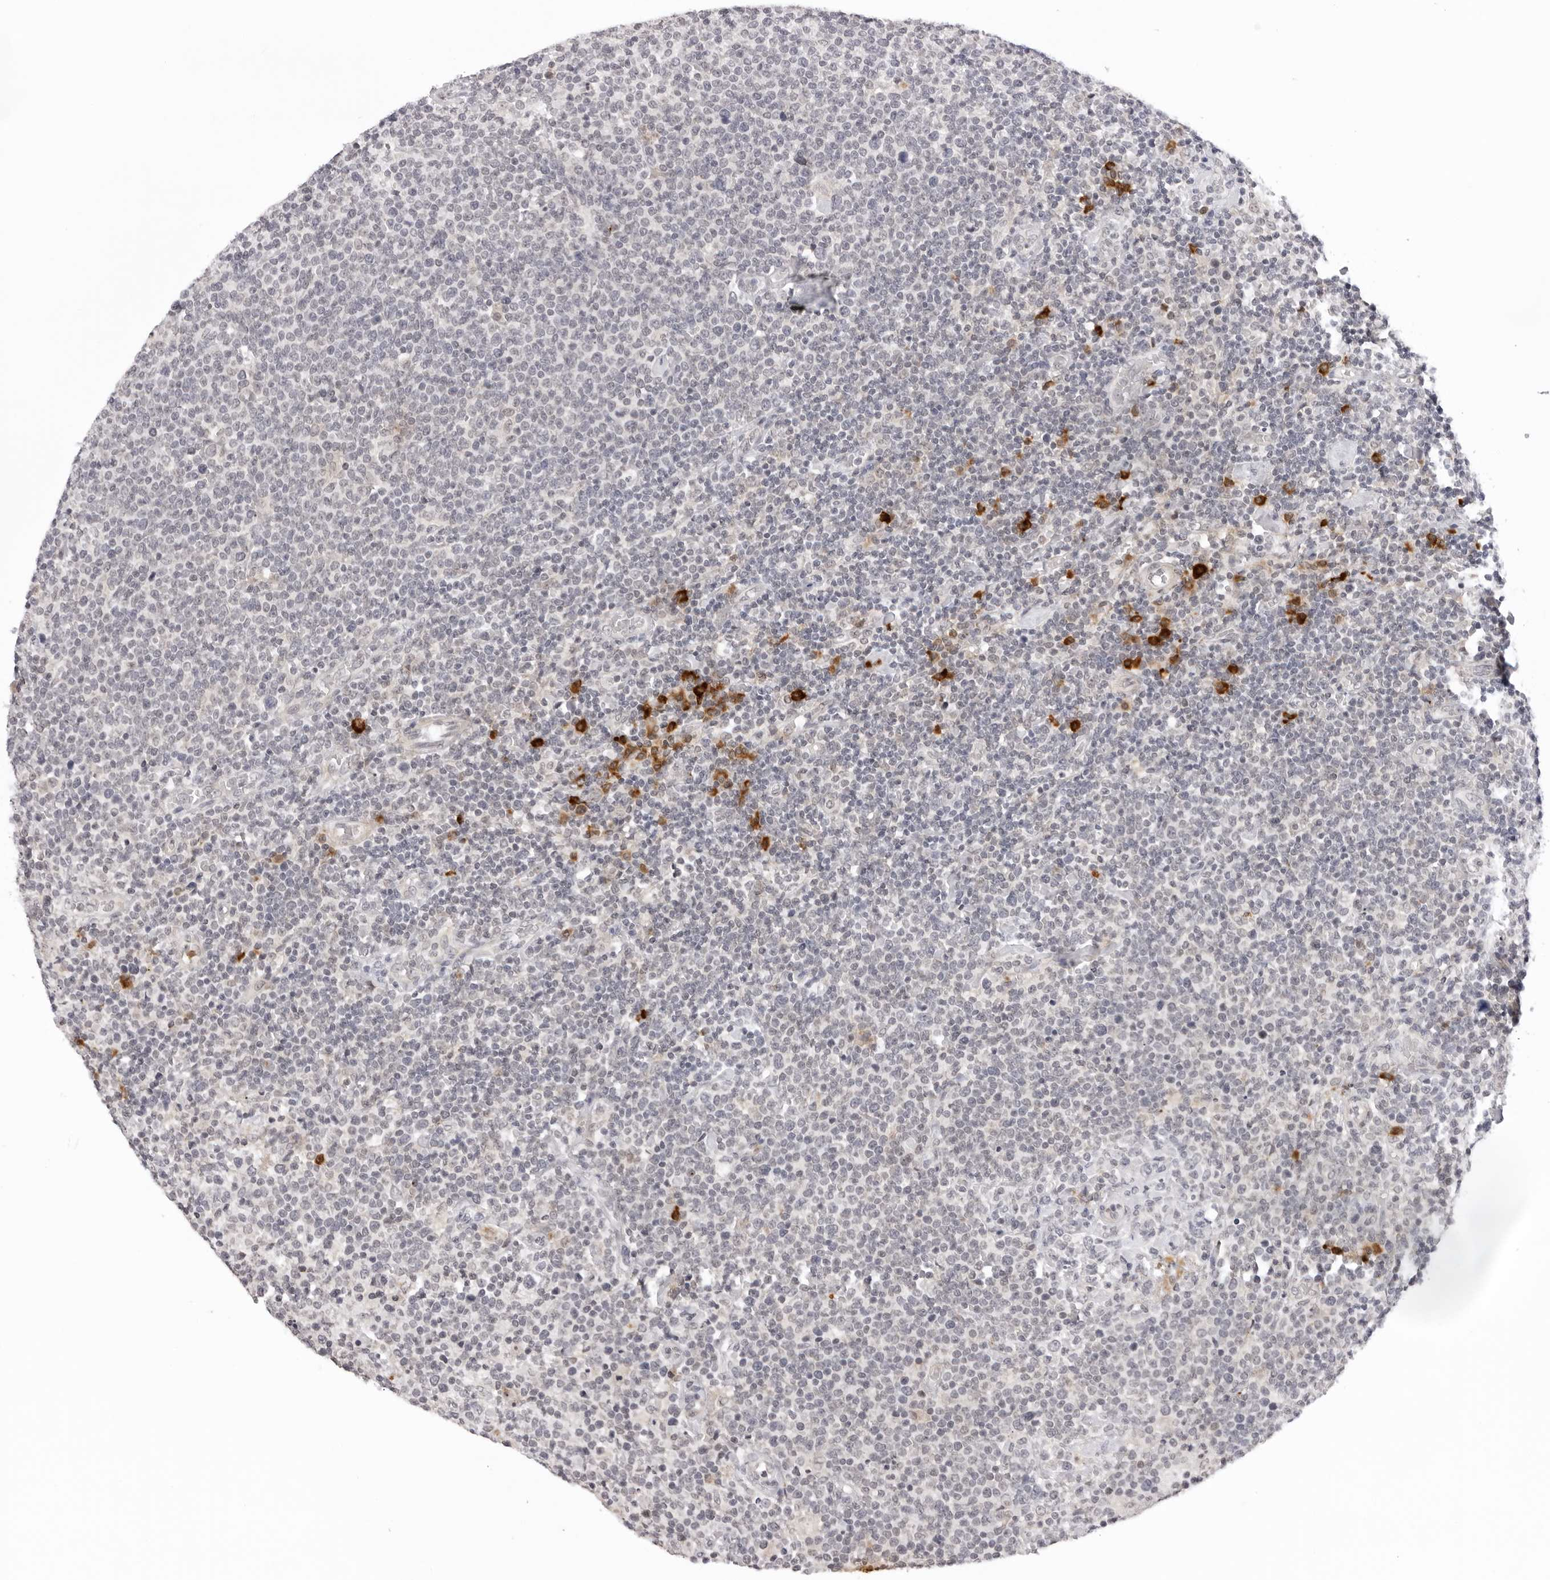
{"staining": {"intensity": "negative", "quantity": "none", "location": "none"}, "tissue": "lymphoma", "cell_type": "Tumor cells", "image_type": "cancer", "snomed": [{"axis": "morphology", "description": "Malignant lymphoma, non-Hodgkin's type, High grade"}, {"axis": "topography", "description": "Lymph node"}], "caption": "An IHC micrograph of lymphoma is shown. There is no staining in tumor cells of lymphoma.", "gene": "IL17RA", "patient": {"sex": "male", "age": 61}}